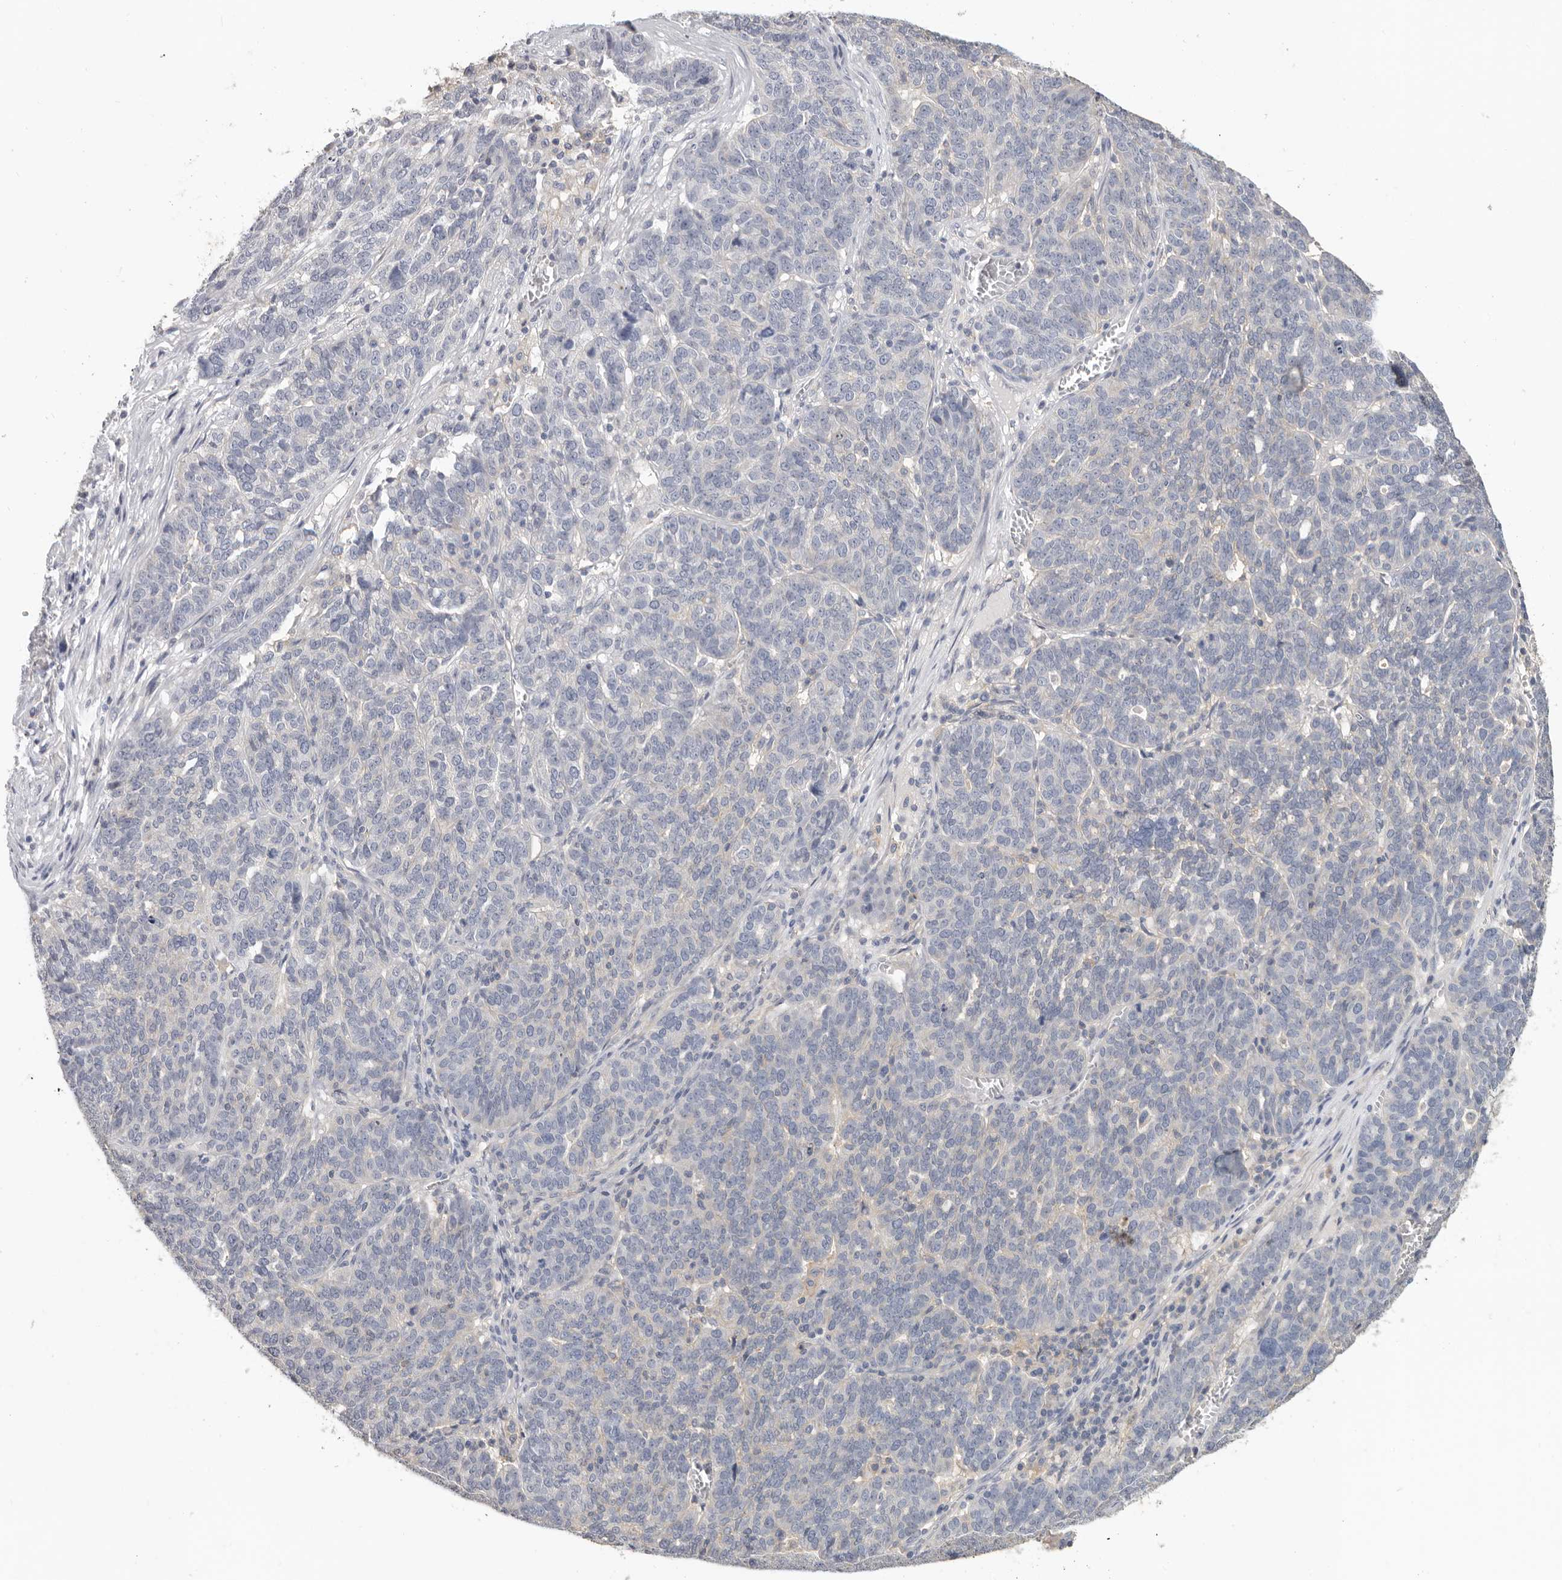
{"staining": {"intensity": "negative", "quantity": "none", "location": "none"}, "tissue": "ovarian cancer", "cell_type": "Tumor cells", "image_type": "cancer", "snomed": [{"axis": "morphology", "description": "Cystadenocarcinoma, serous, NOS"}, {"axis": "topography", "description": "Ovary"}], "caption": "Immunohistochemical staining of serous cystadenocarcinoma (ovarian) shows no significant staining in tumor cells. (Stains: DAB IHC with hematoxylin counter stain, Microscopy: brightfield microscopy at high magnification).", "gene": "WDTC1", "patient": {"sex": "female", "age": 59}}